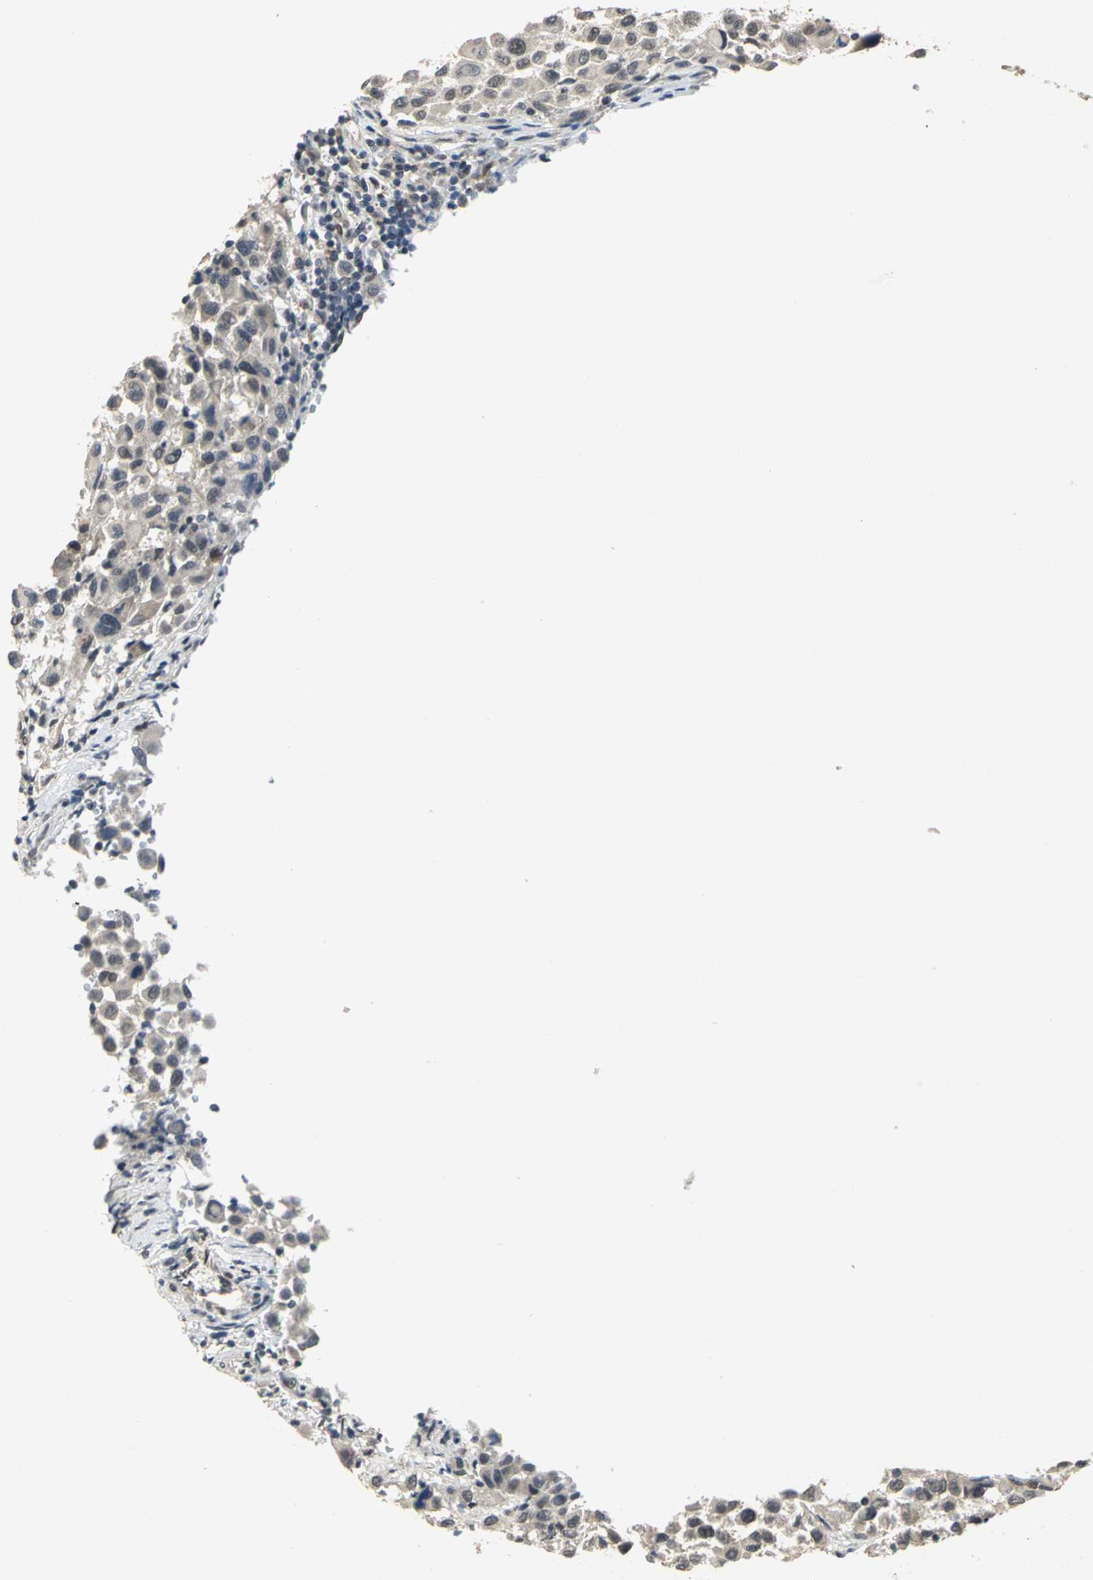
{"staining": {"intensity": "weak", "quantity": "25%-75%", "location": "cytoplasmic/membranous"}, "tissue": "melanoma", "cell_type": "Tumor cells", "image_type": "cancer", "snomed": [{"axis": "morphology", "description": "Malignant melanoma, Metastatic site"}, {"axis": "topography", "description": "Lymph node"}], "caption": "Protein analysis of melanoma tissue demonstrates weak cytoplasmic/membranous positivity in about 25%-75% of tumor cells. Using DAB (brown) and hematoxylin (blue) stains, captured at high magnification using brightfield microscopy.", "gene": "ELF2", "patient": {"sex": "male", "age": 61}}